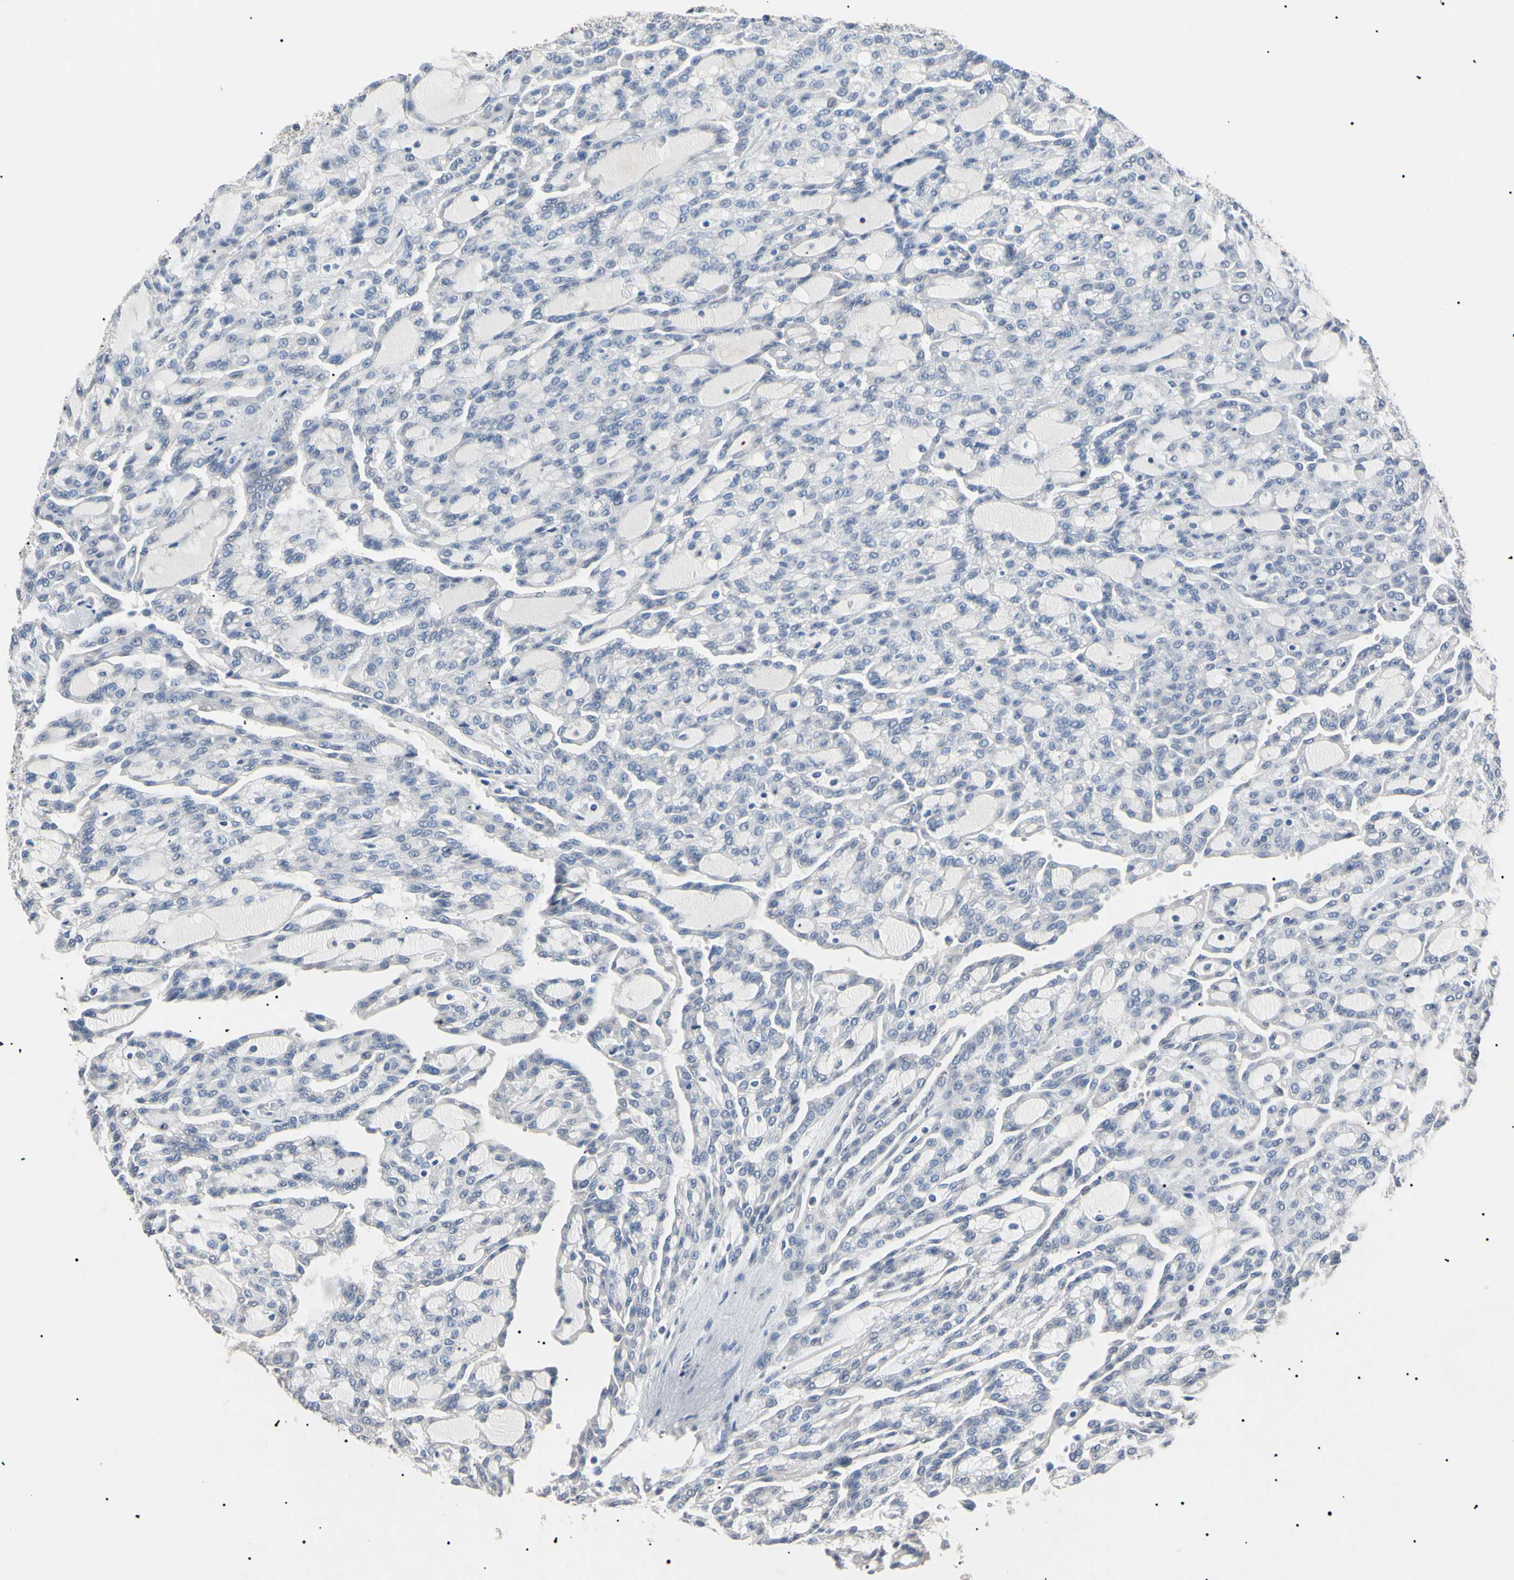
{"staining": {"intensity": "negative", "quantity": "none", "location": "none"}, "tissue": "renal cancer", "cell_type": "Tumor cells", "image_type": "cancer", "snomed": [{"axis": "morphology", "description": "Adenocarcinoma, NOS"}, {"axis": "topography", "description": "Kidney"}], "caption": "High power microscopy image of an immunohistochemistry (IHC) photomicrograph of renal adenocarcinoma, revealing no significant expression in tumor cells.", "gene": "CGB3", "patient": {"sex": "male", "age": 63}}